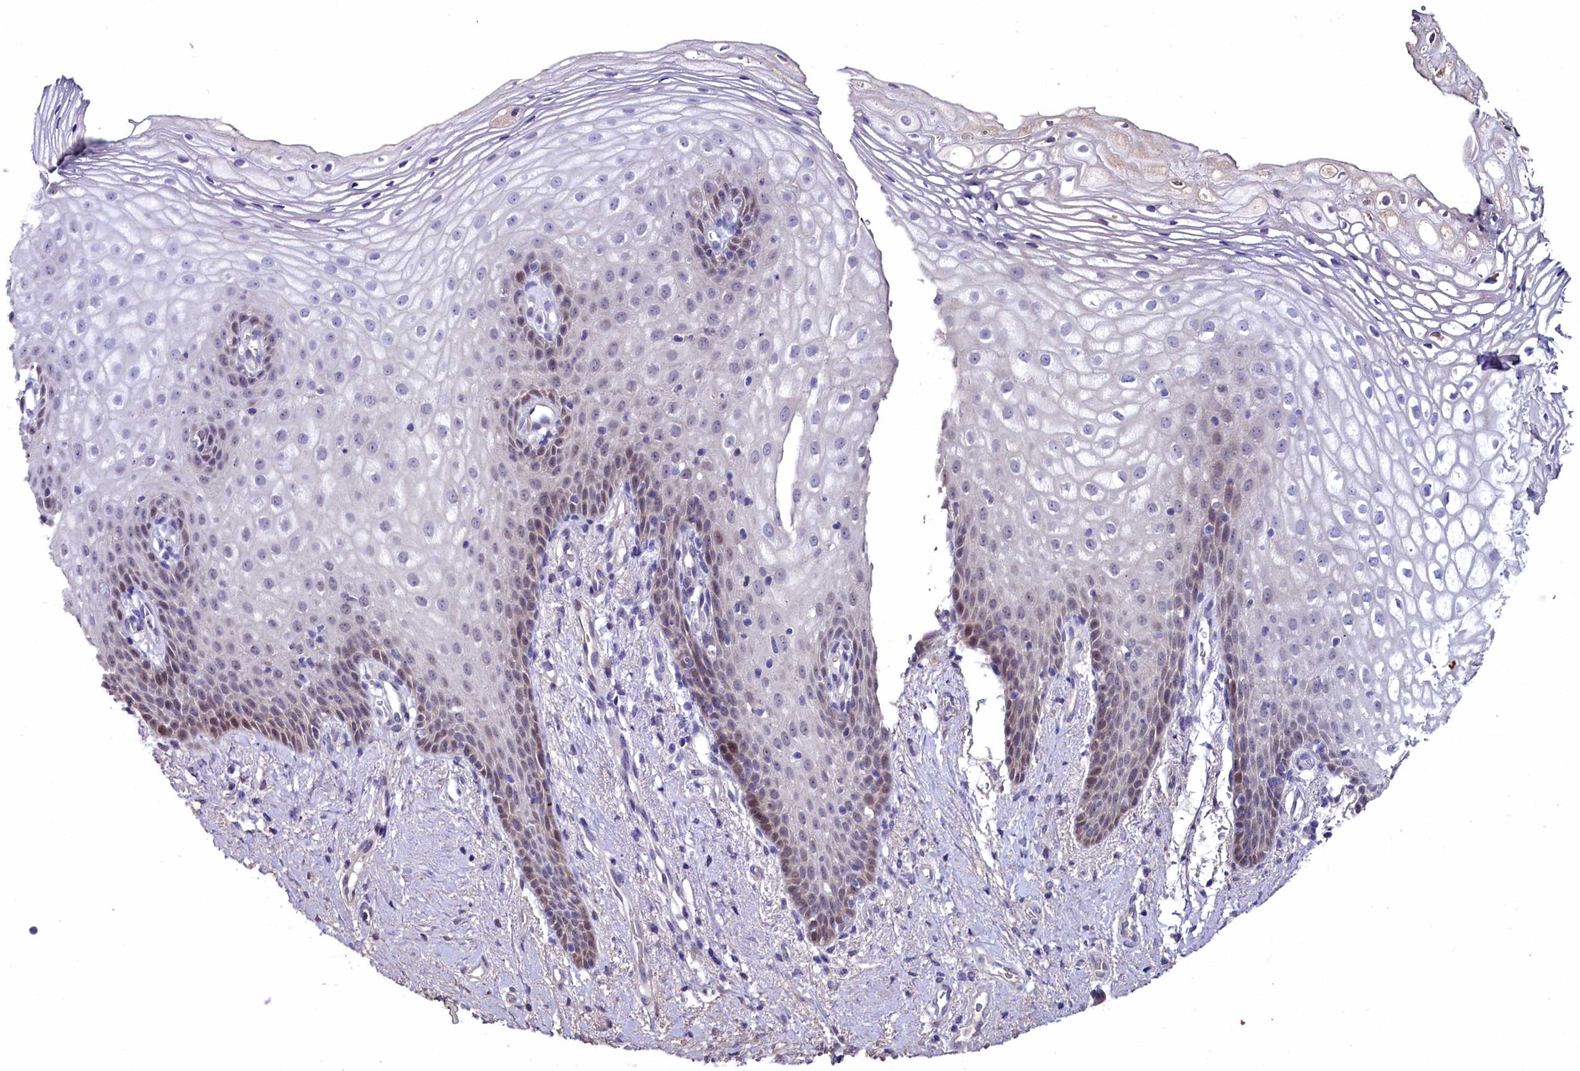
{"staining": {"intensity": "weak", "quantity": "<25%", "location": "nuclear"}, "tissue": "vagina", "cell_type": "Squamous epithelial cells", "image_type": "normal", "snomed": [{"axis": "morphology", "description": "Normal tissue, NOS"}, {"axis": "topography", "description": "Vagina"}], "caption": "Immunohistochemical staining of benign vagina shows no significant staining in squamous epithelial cells.", "gene": "SLC39A6", "patient": {"sex": "female", "age": 60}}